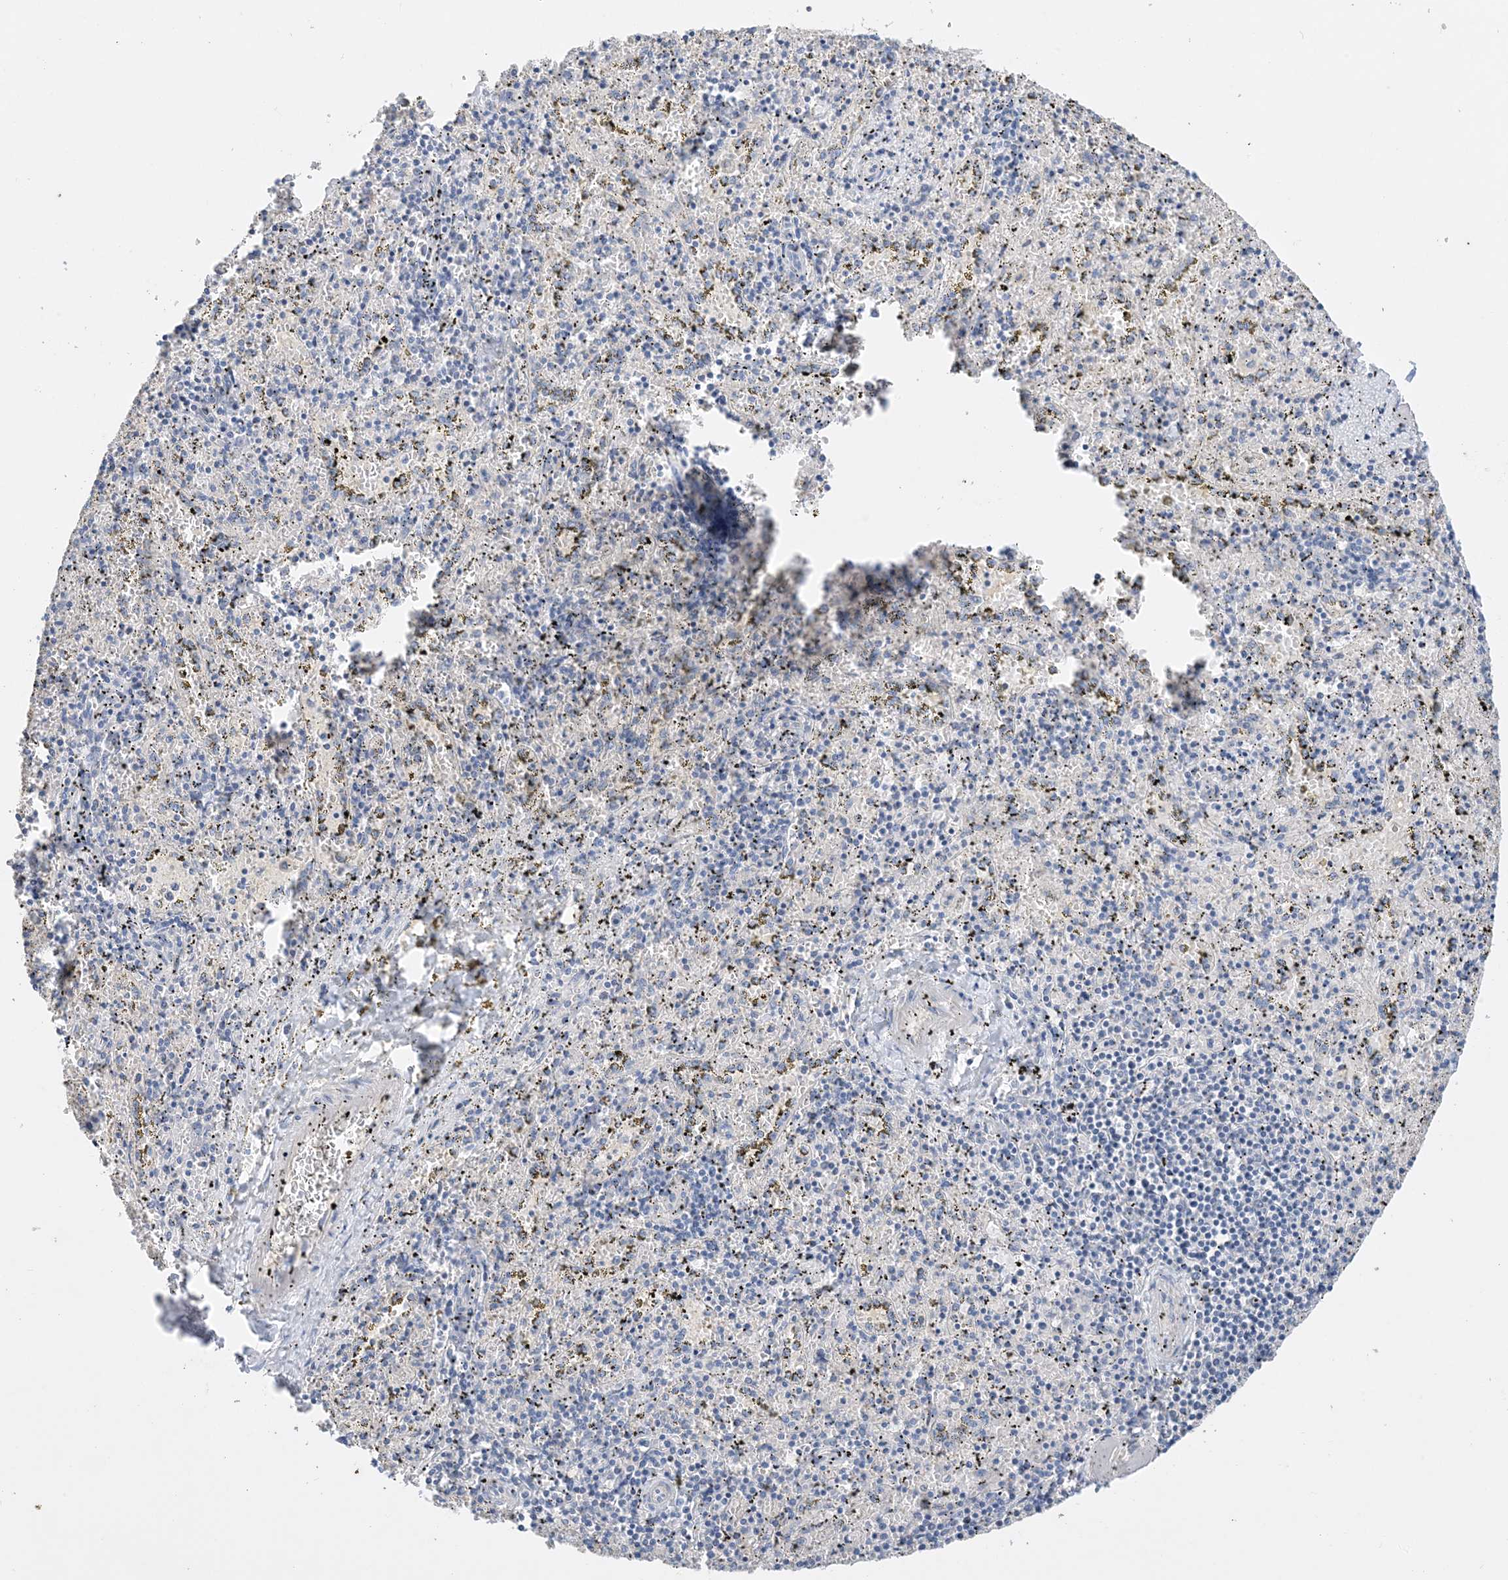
{"staining": {"intensity": "negative", "quantity": "none", "location": "none"}, "tissue": "spleen", "cell_type": "Cells in red pulp", "image_type": "normal", "snomed": [{"axis": "morphology", "description": "Normal tissue, NOS"}, {"axis": "topography", "description": "Spleen"}], "caption": "Cells in red pulp are negative for protein expression in unremarkable human spleen. (Stains: DAB (3,3'-diaminobenzidine) IHC with hematoxylin counter stain, Microscopy: brightfield microscopy at high magnification).", "gene": "KPRP", "patient": {"sex": "male", "age": 11}}